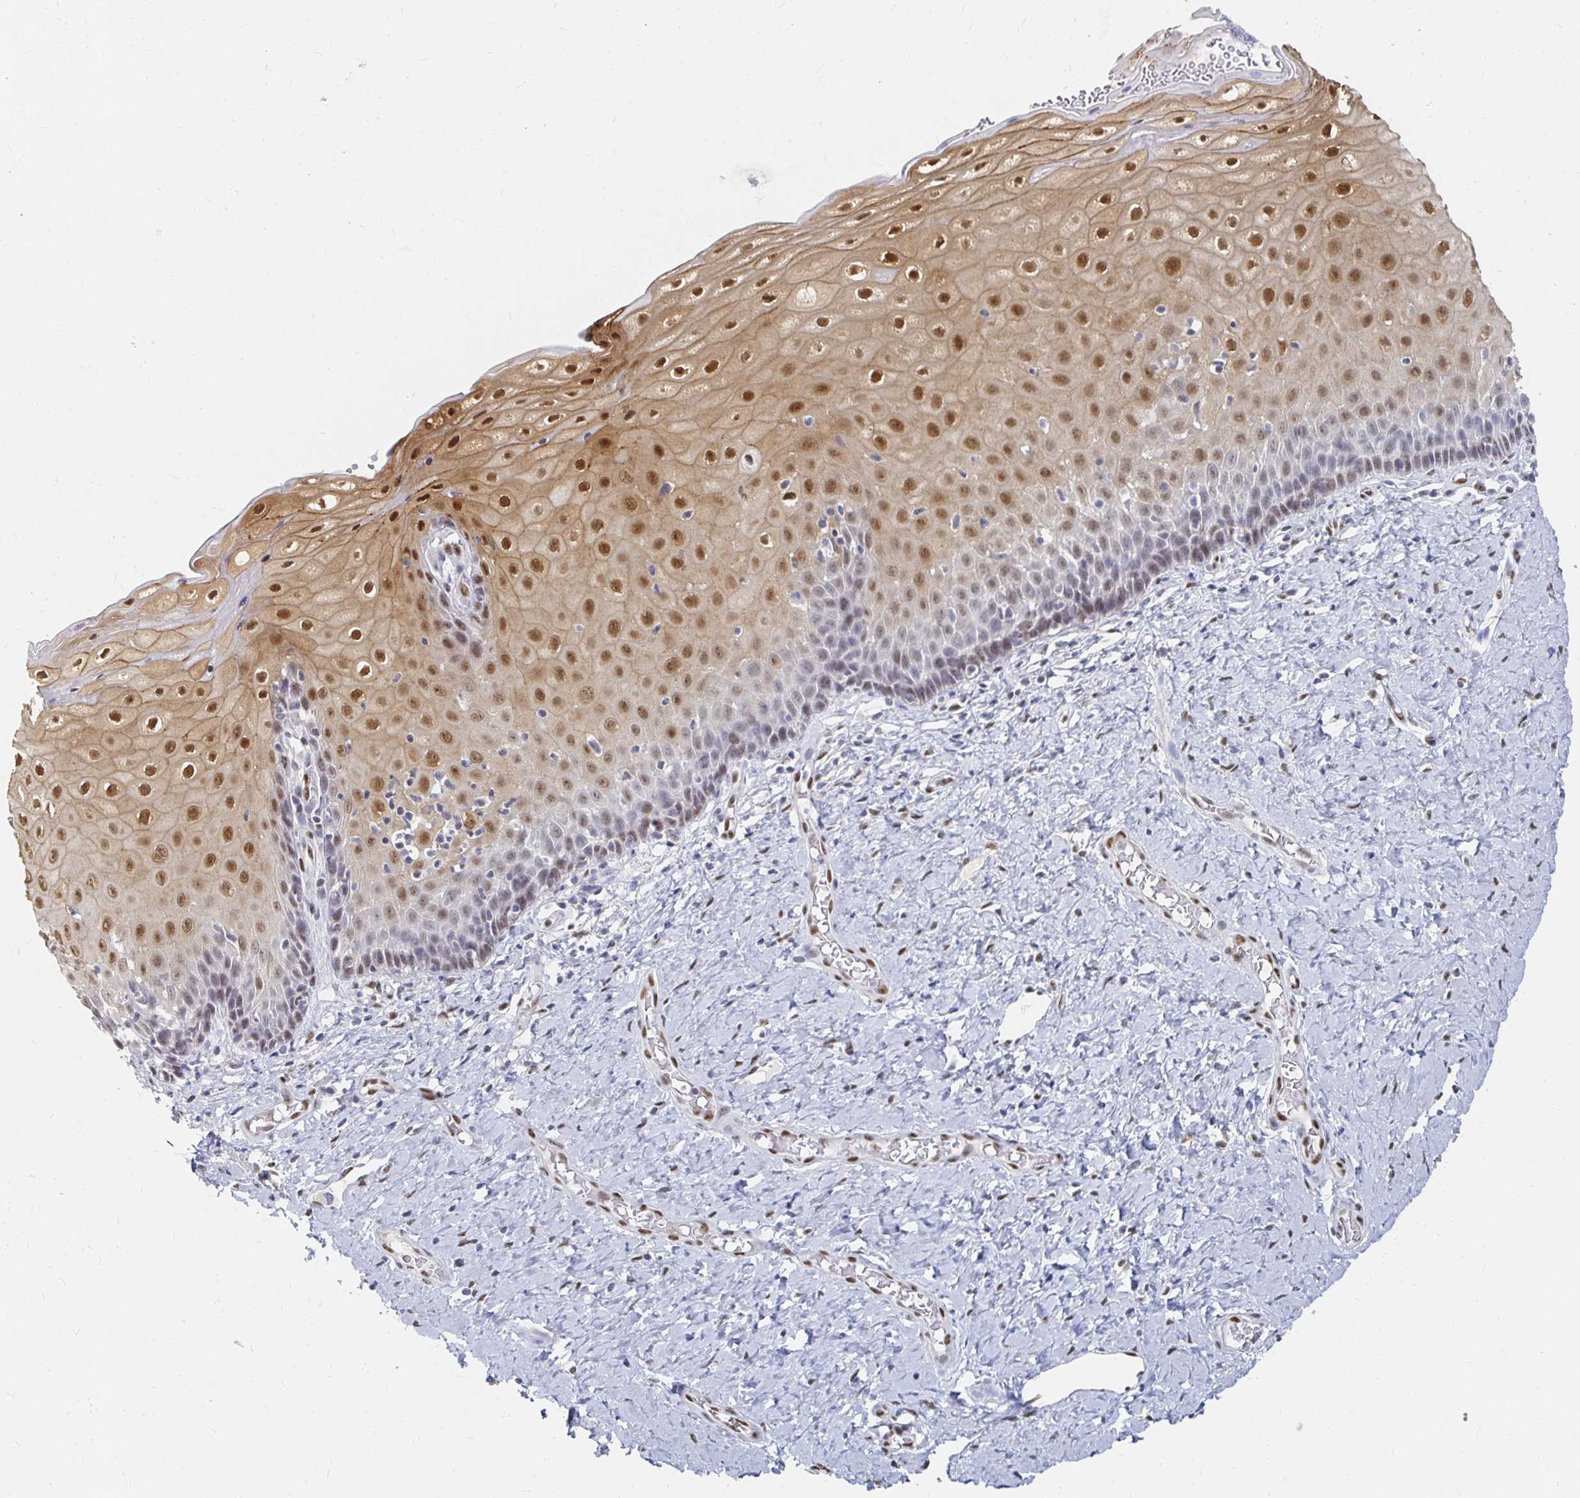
{"staining": {"intensity": "moderate", "quantity": ">75%", "location": "cytoplasmic/membranous,nuclear"}, "tissue": "cervix", "cell_type": "Squamous epithelial cells", "image_type": "normal", "snomed": [{"axis": "morphology", "description": "Normal tissue, NOS"}, {"axis": "topography", "description": "Cervix"}], "caption": "Immunohistochemistry of unremarkable cervix reveals medium levels of moderate cytoplasmic/membranous,nuclear expression in approximately >75% of squamous epithelial cells.", "gene": "CLIC3", "patient": {"sex": "female", "age": 37}}